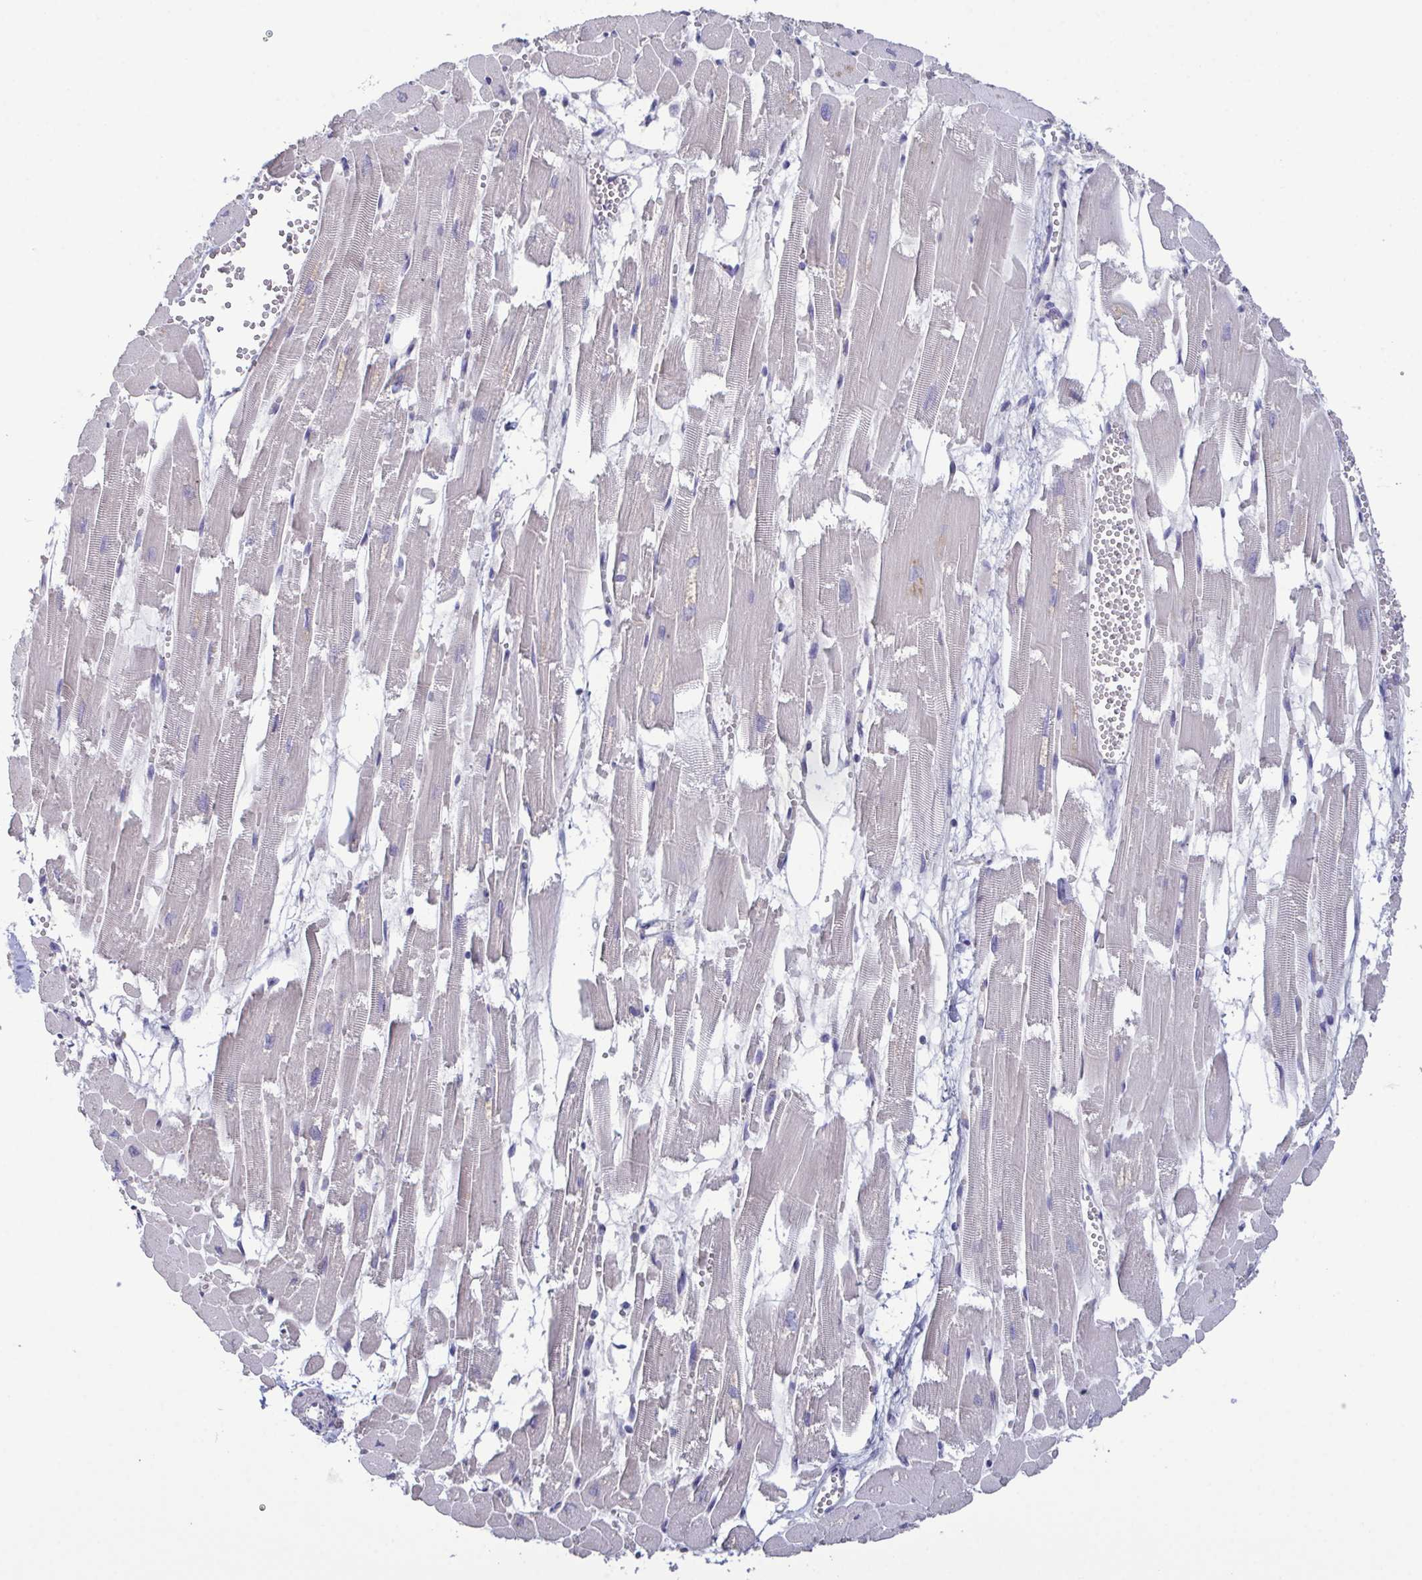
{"staining": {"intensity": "negative", "quantity": "none", "location": "none"}, "tissue": "heart muscle", "cell_type": "Cardiomyocytes", "image_type": "normal", "snomed": [{"axis": "morphology", "description": "Normal tissue, NOS"}, {"axis": "topography", "description": "Heart"}], "caption": "Immunohistochemistry histopathology image of unremarkable human heart muscle stained for a protein (brown), which displays no staining in cardiomyocytes. Brightfield microscopy of immunohistochemistry (IHC) stained with DAB (3,3'-diaminobenzidine) (brown) and hematoxylin (blue), captured at high magnification.", "gene": "GLDC", "patient": {"sex": "female", "age": 52}}